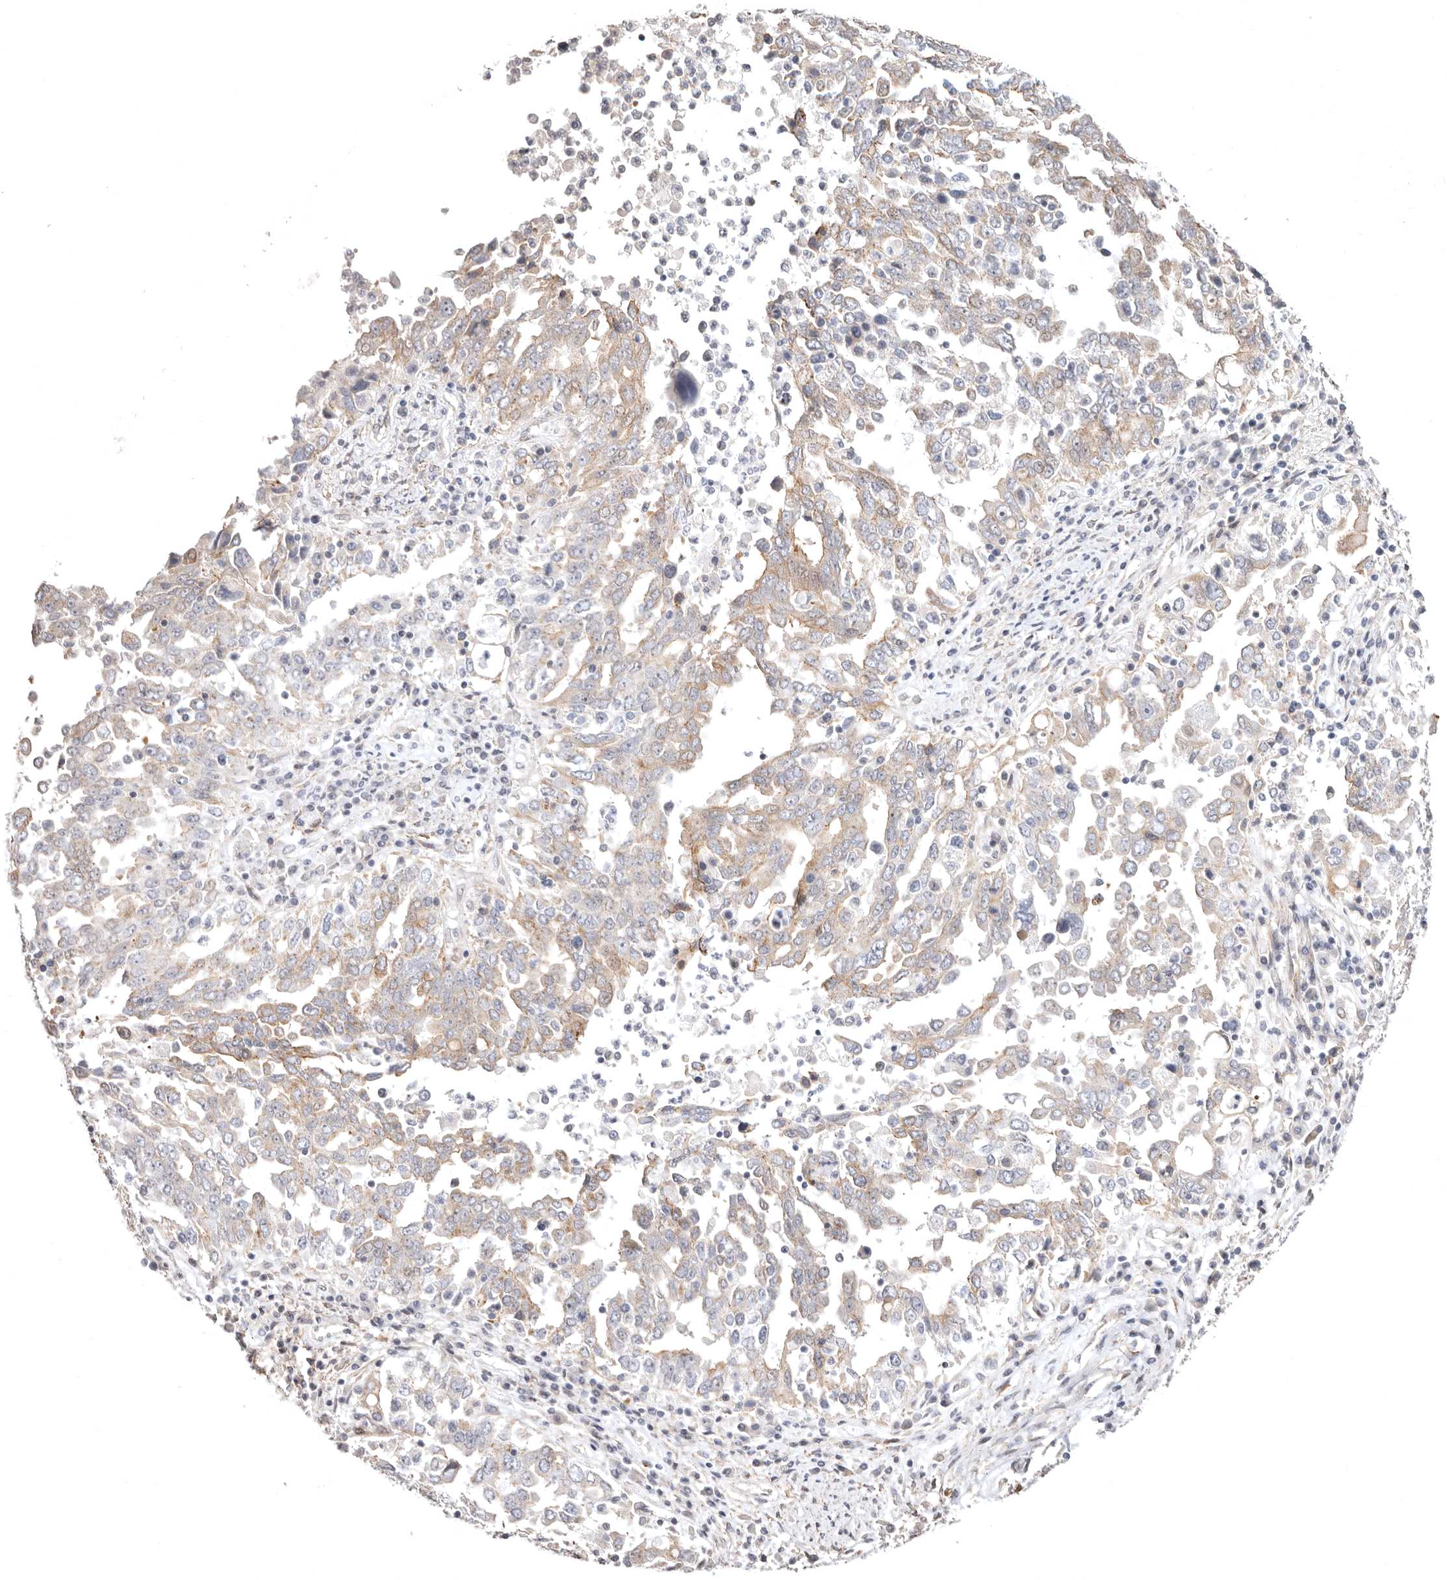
{"staining": {"intensity": "weak", "quantity": "25%-75%", "location": "cytoplasmic/membranous"}, "tissue": "ovarian cancer", "cell_type": "Tumor cells", "image_type": "cancer", "snomed": [{"axis": "morphology", "description": "Carcinoma, endometroid"}, {"axis": "topography", "description": "Ovary"}], "caption": "A high-resolution image shows IHC staining of ovarian cancer, which shows weak cytoplasmic/membranous staining in approximately 25%-75% of tumor cells.", "gene": "SZT2", "patient": {"sex": "female", "age": 62}}